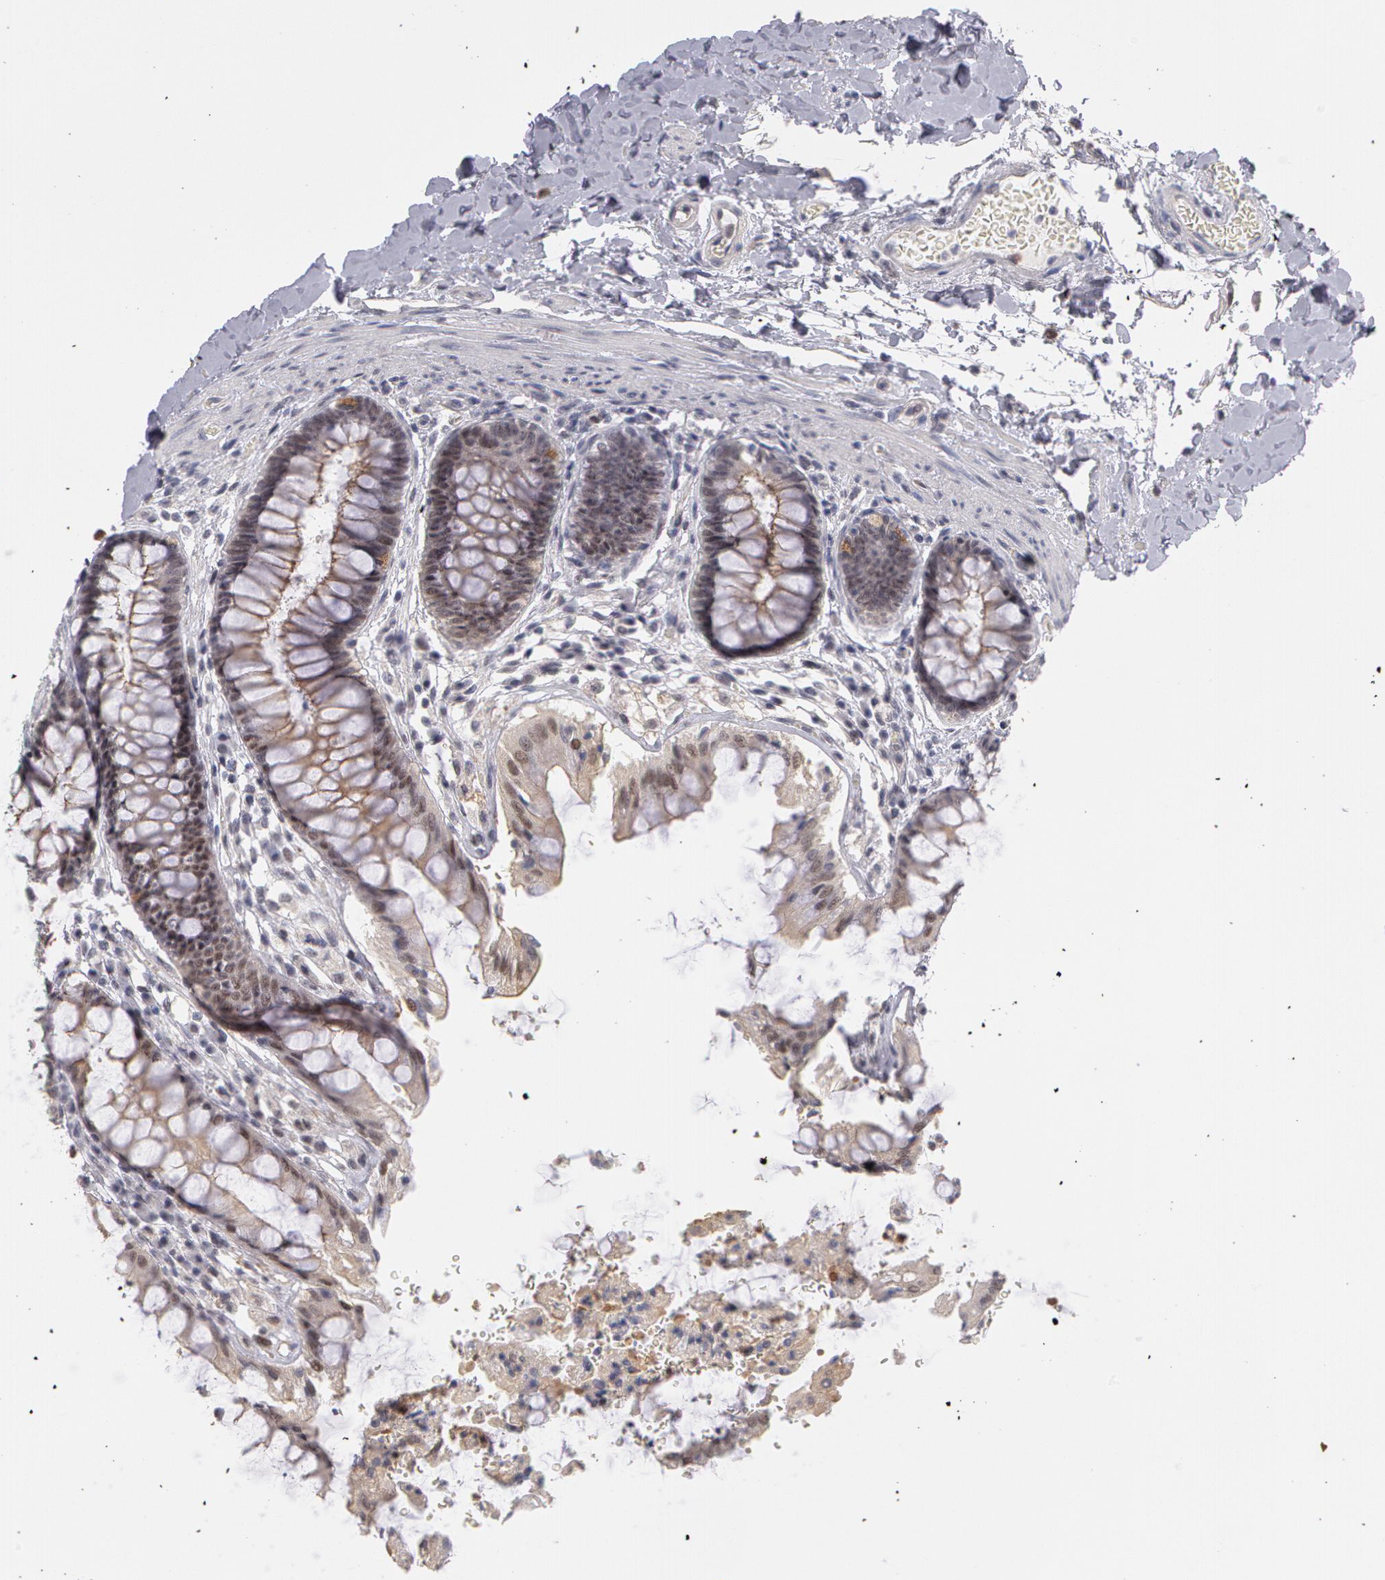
{"staining": {"intensity": "weak", "quantity": "25%-75%", "location": "cytoplasmic/membranous,nuclear"}, "tissue": "rectum", "cell_type": "Glandular cells", "image_type": "normal", "snomed": [{"axis": "morphology", "description": "Normal tissue, NOS"}, {"axis": "topography", "description": "Rectum"}], "caption": "Rectum was stained to show a protein in brown. There is low levels of weak cytoplasmic/membranous,nuclear staining in about 25%-75% of glandular cells. The staining was performed using DAB (3,3'-diaminobenzidine), with brown indicating positive protein expression. Nuclei are stained blue with hematoxylin.", "gene": "PRICKLE1", "patient": {"sex": "female", "age": 46}}